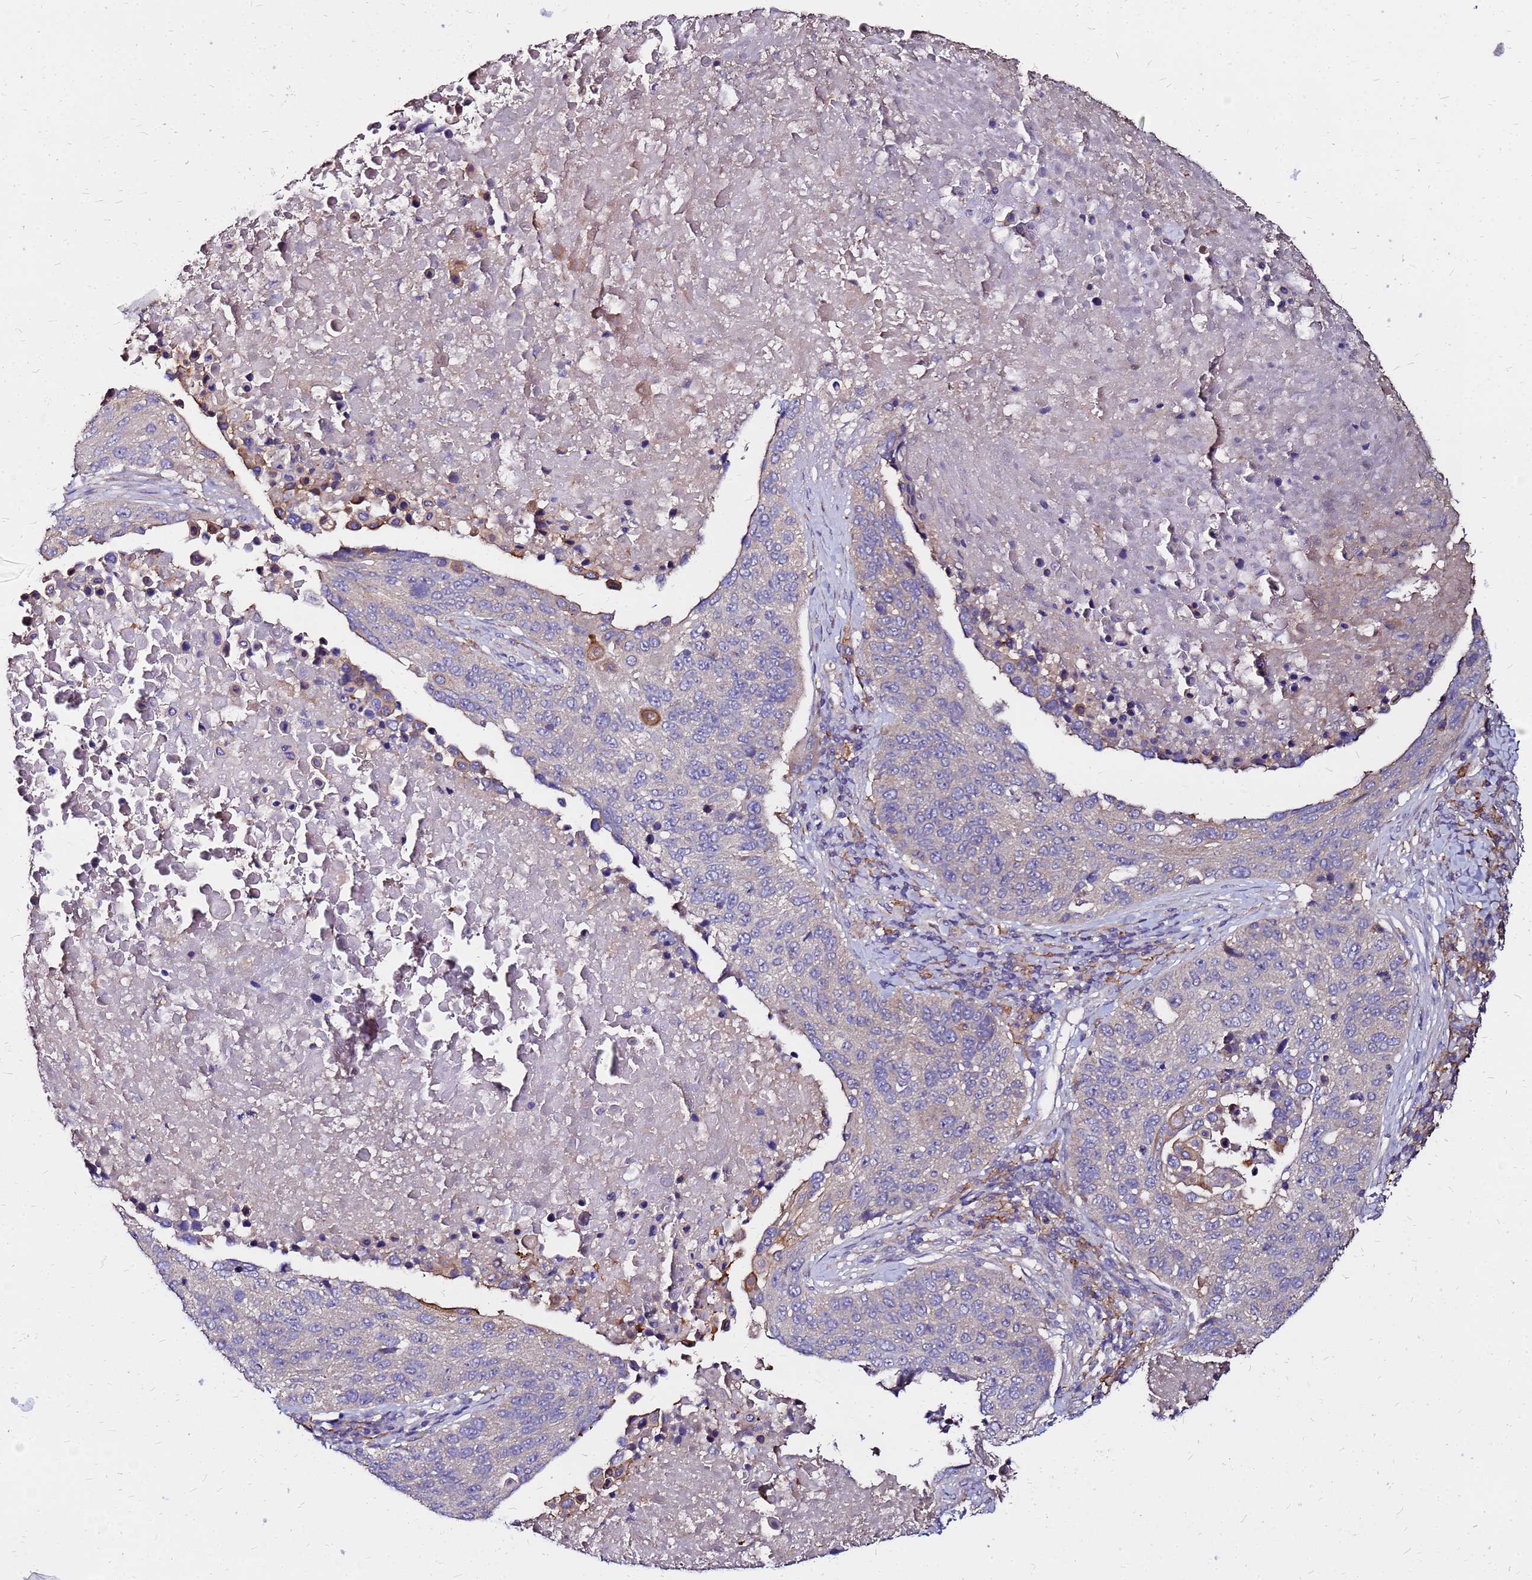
{"staining": {"intensity": "negative", "quantity": "none", "location": "none"}, "tissue": "lung cancer", "cell_type": "Tumor cells", "image_type": "cancer", "snomed": [{"axis": "morphology", "description": "Normal tissue, NOS"}, {"axis": "morphology", "description": "Squamous cell carcinoma, NOS"}, {"axis": "topography", "description": "Lymph node"}, {"axis": "topography", "description": "Lung"}], "caption": "An immunohistochemistry (IHC) histopathology image of squamous cell carcinoma (lung) is shown. There is no staining in tumor cells of squamous cell carcinoma (lung).", "gene": "ARHGEF5", "patient": {"sex": "male", "age": 66}}